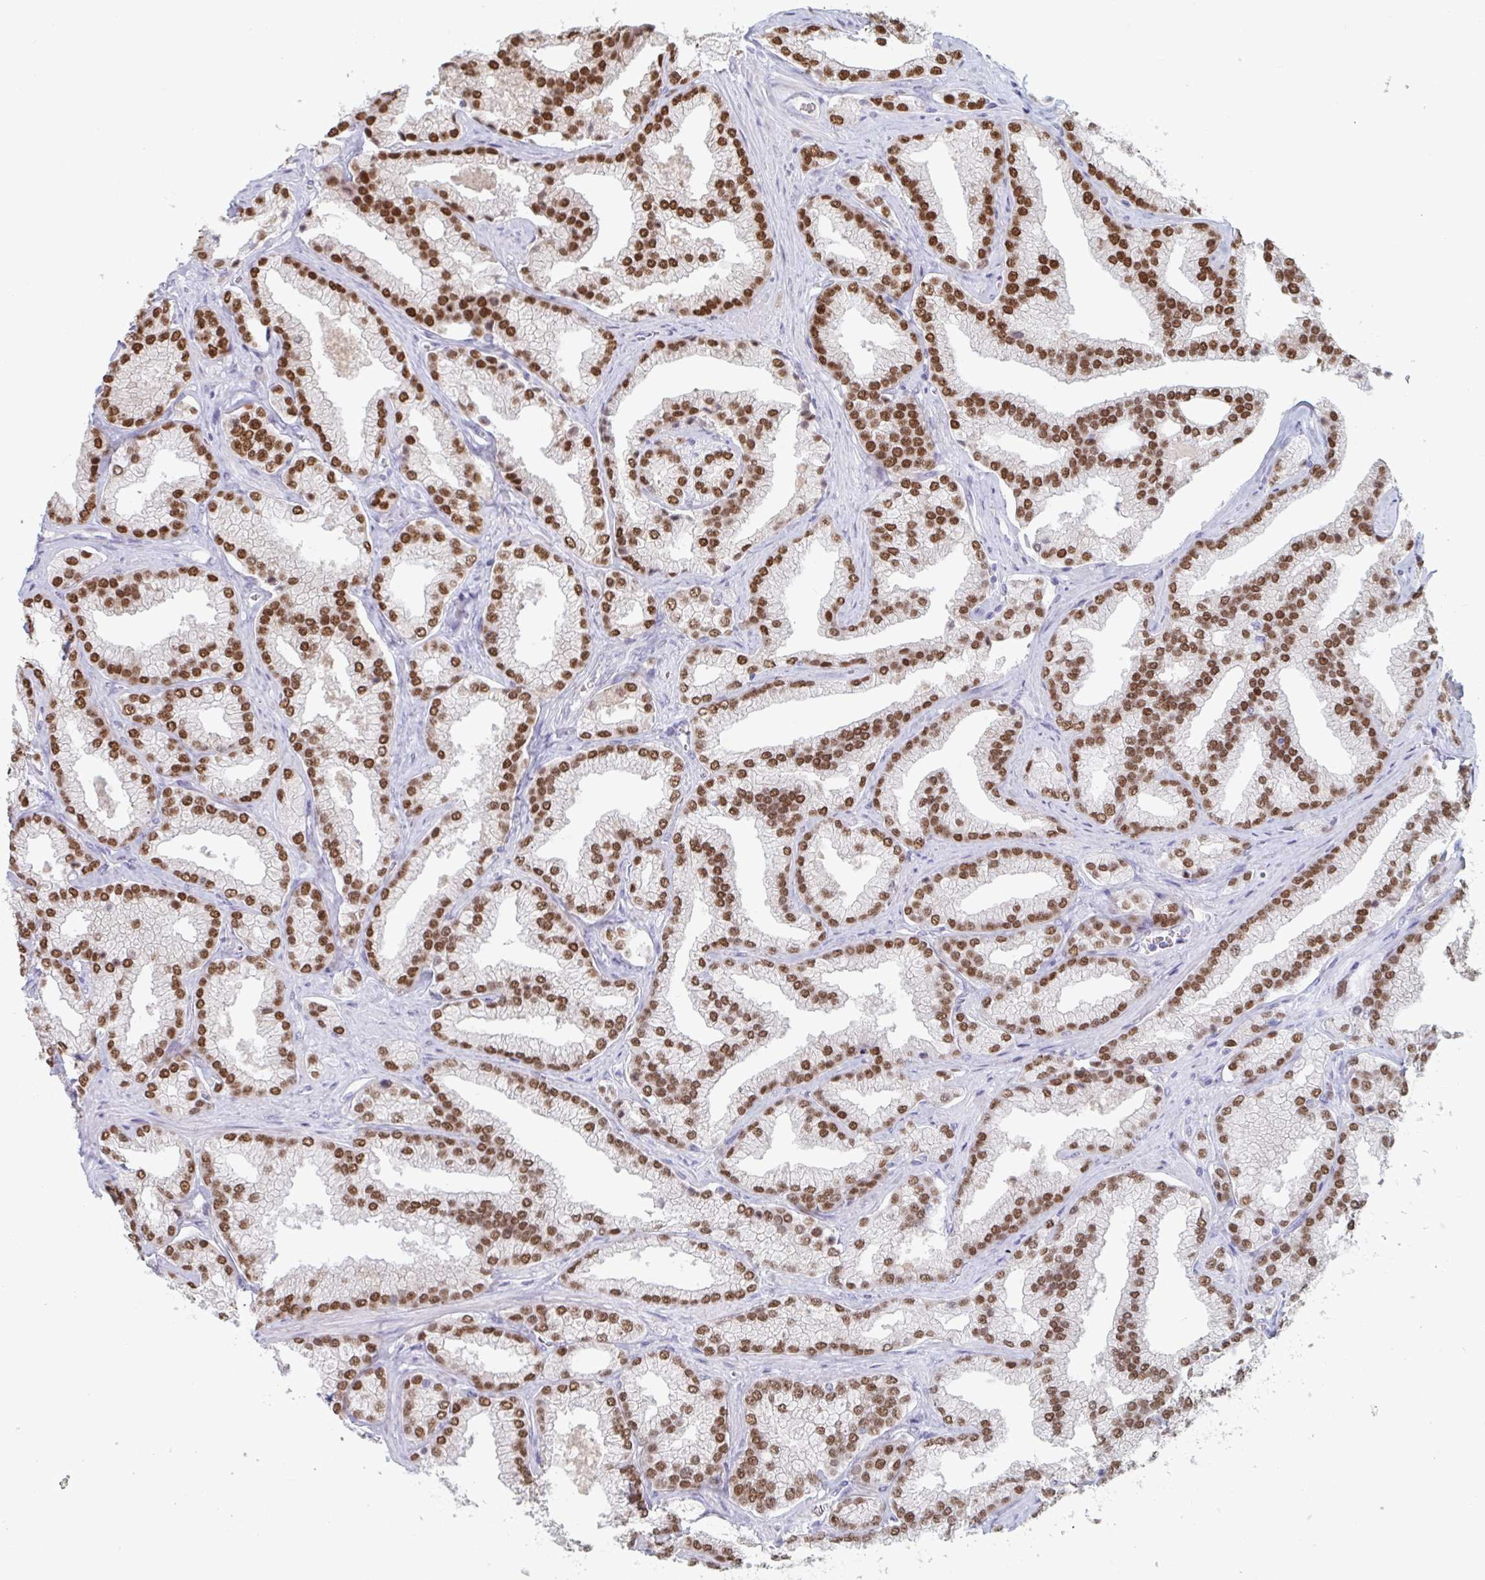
{"staining": {"intensity": "strong", "quantity": ">75%", "location": "nuclear"}, "tissue": "prostate cancer", "cell_type": "Tumor cells", "image_type": "cancer", "snomed": [{"axis": "morphology", "description": "Adenocarcinoma, High grade"}, {"axis": "topography", "description": "Prostate"}], "caption": "Tumor cells reveal high levels of strong nuclear expression in approximately >75% of cells in human prostate cancer.", "gene": "FOXA1", "patient": {"sex": "male", "age": 68}}